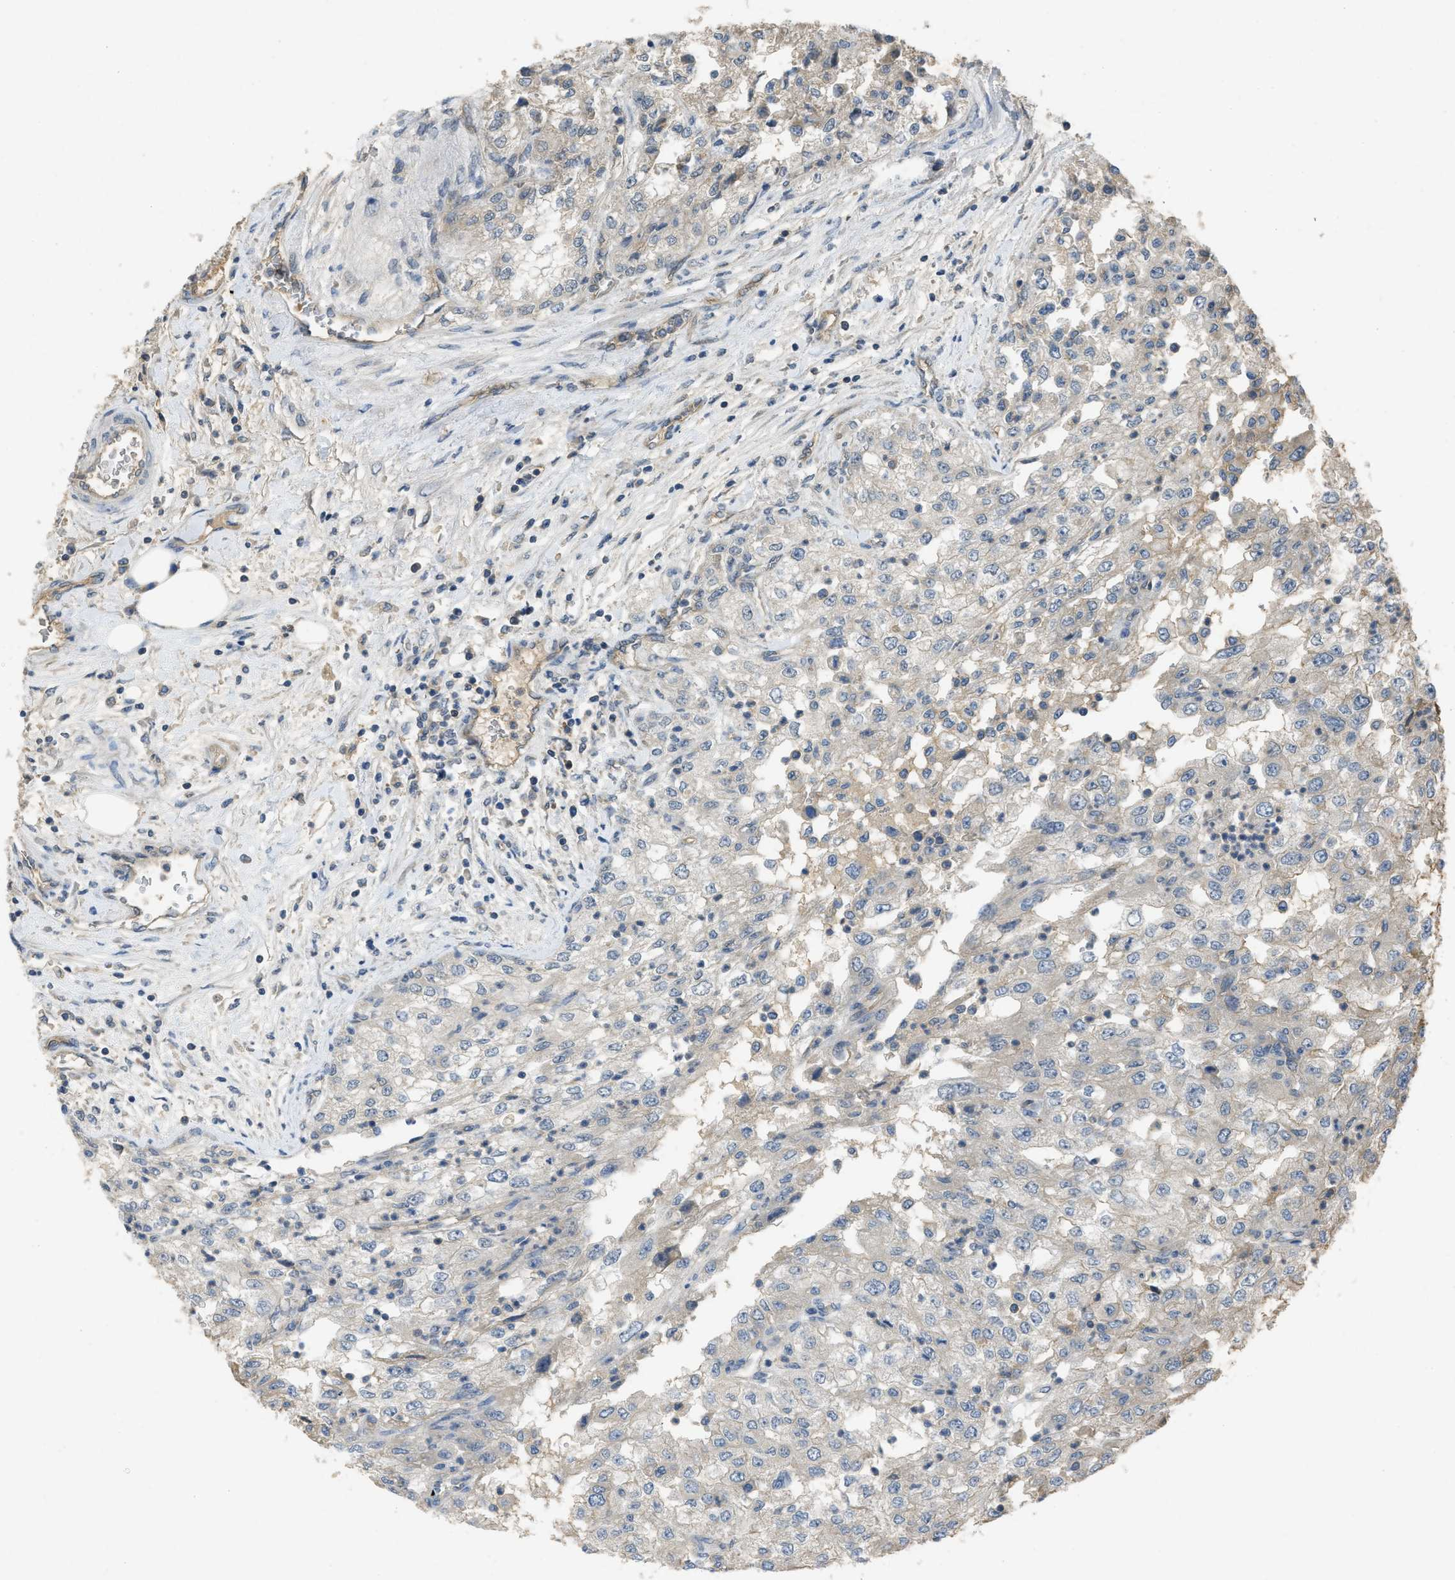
{"staining": {"intensity": "negative", "quantity": "none", "location": "none"}, "tissue": "renal cancer", "cell_type": "Tumor cells", "image_type": "cancer", "snomed": [{"axis": "morphology", "description": "Adenocarcinoma, NOS"}, {"axis": "topography", "description": "Kidney"}], "caption": "Tumor cells show no significant expression in adenocarcinoma (renal).", "gene": "PPP3CA", "patient": {"sex": "female", "age": 54}}